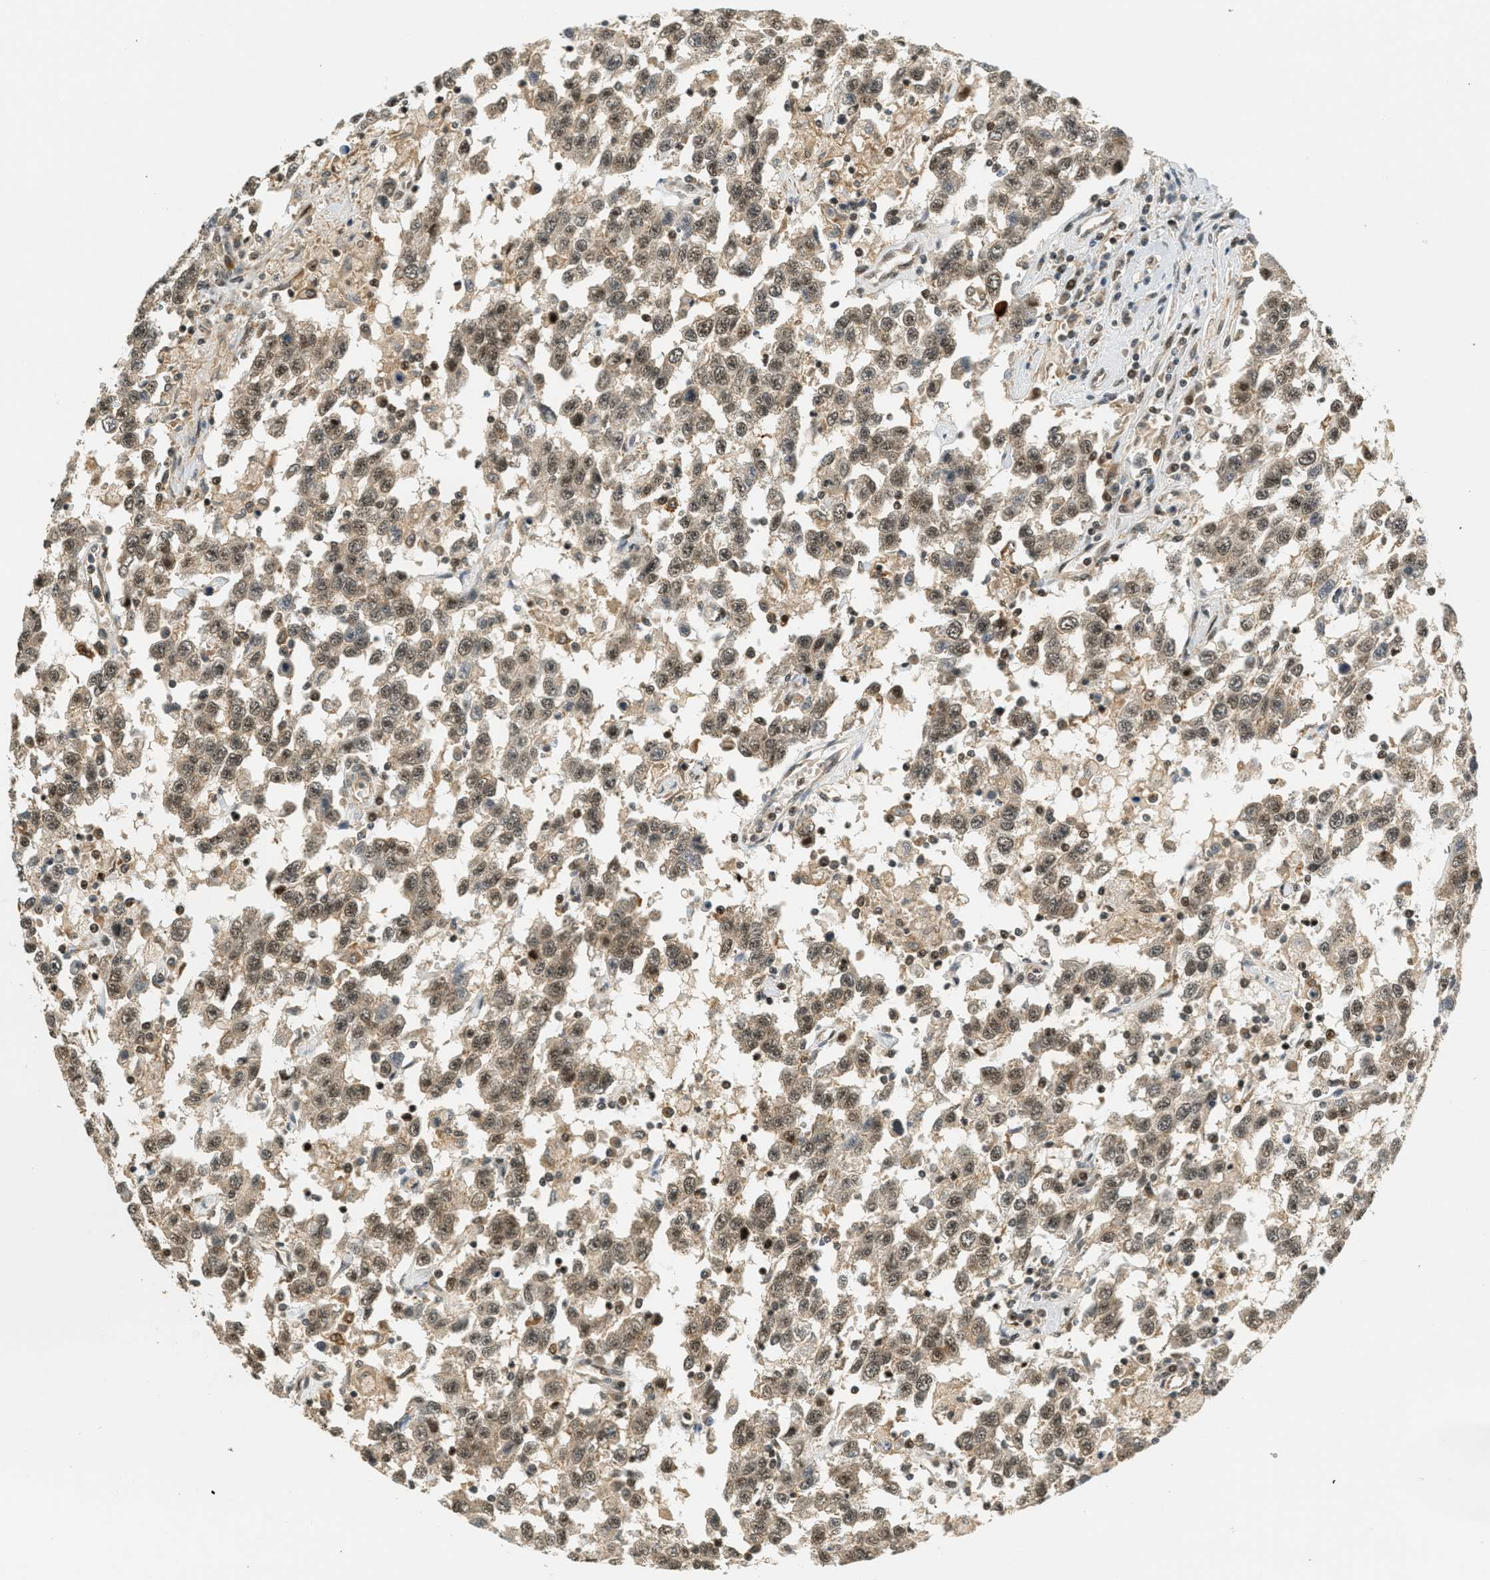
{"staining": {"intensity": "moderate", "quantity": ">75%", "location": "cytoplasmic/membranous,nuclear"}, "tissue": "testis cancer", "cell_type": "Tumor cells", "image_type": "cancer", "snomed": [{"axis": "morphology", "description": "Seminoma, NOS"}, {"axis": "topography", "description": "Testis"}], "caption": "Immunohistochemistry micrograph of neoplastic tissue: seminoma (testis) stained using immunohistochemistry (IHC) demonstrates medium levels of moderate protein expression localized specifically in the cytoplasmic/membranous and nuclear of tumor cells, appearing as a cytoplasmic/membranous and nuclear brown color.", "gene": "FOXM1", "patient": {"sex": "male", "age": 41}}